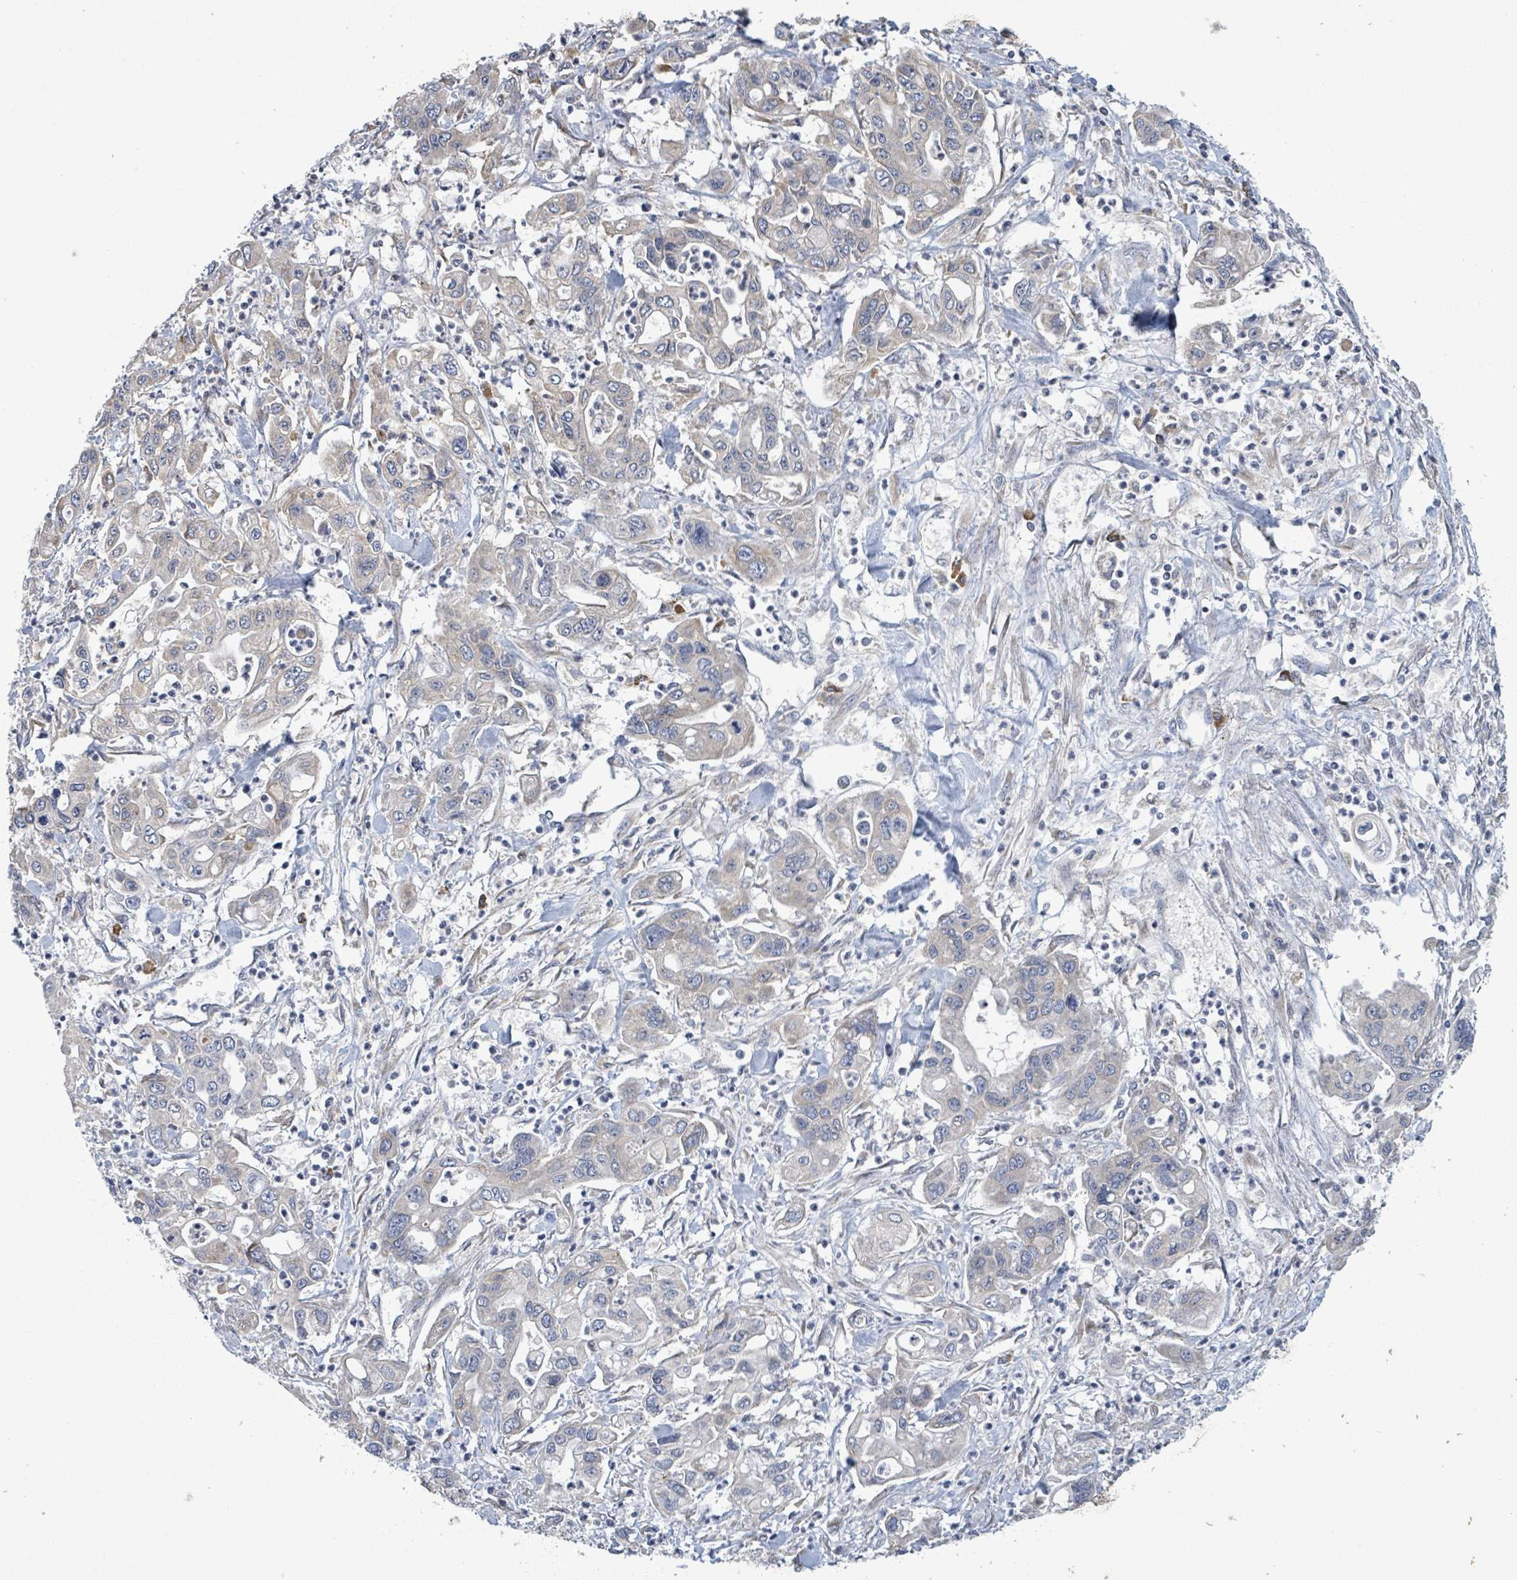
{"staining": {"intensity": "negative", "quantity": "none", "location": "none"}, "tissue": "pancreatic cancer", "cell_type": "Tumor cells", "image_type": "cancer", "snomed": [{"axis": "morphology", "description": "Adenocarcinoma, NOS"}, {"axis": "topography", "description": "Pancreas"}], "caption": "IHC histopathology image of neoplastic tissue: human adenocarcinoma (pancreatic) stained with DAB shows no significant protein expression in tumor cells.", "gene": "ATP13A1", "patient": {"sex": "male", "age": 62}}